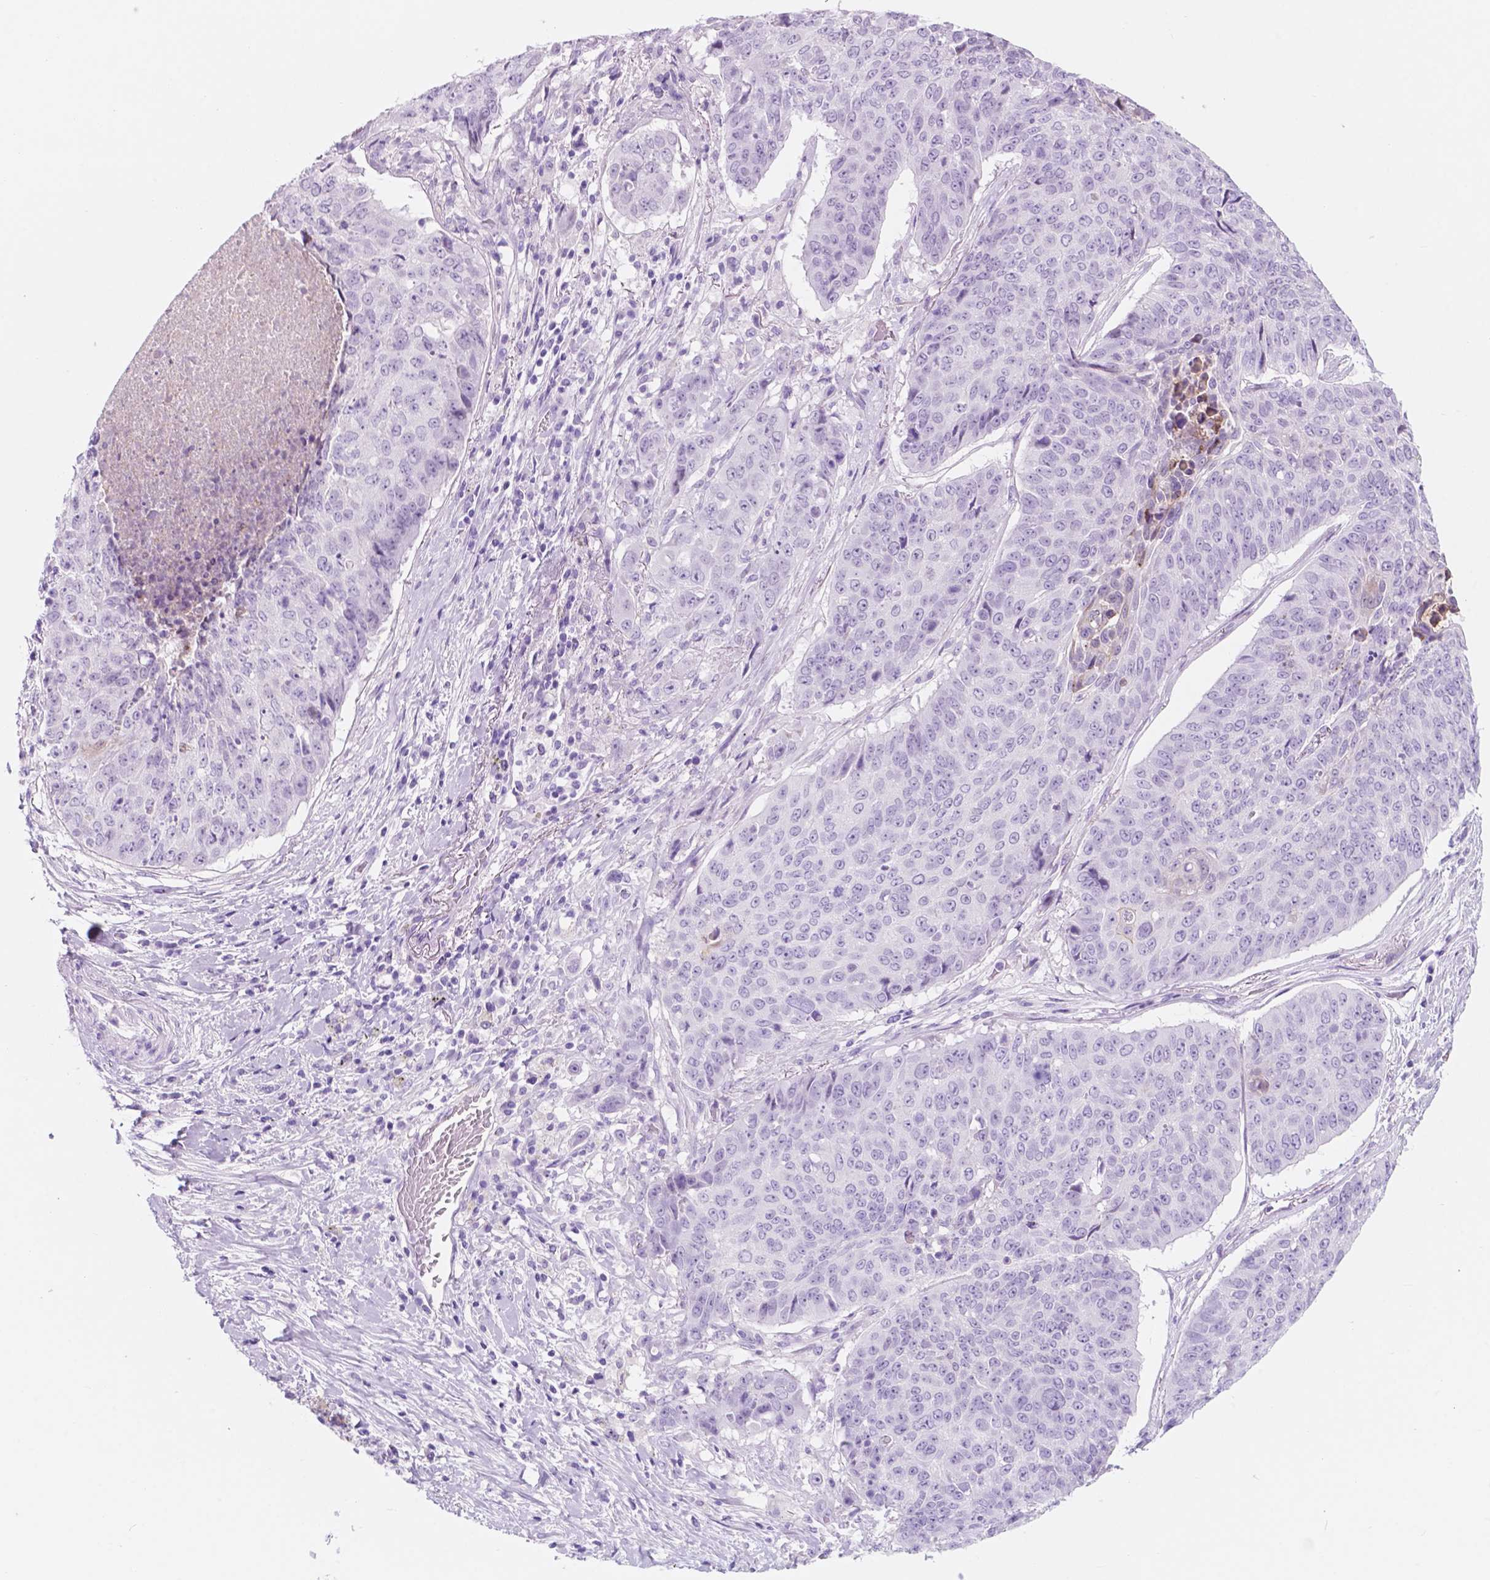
{"staining": {"intensity": "negative", "quantity": "none", "location": "none"}, "tissue": "lung cancer", "cell_type": "Tumor cells", "image_type": "cancer", "snomed": [{"axis": "morphology", "description": "Normal tissue, NOS"}, {"axis": "morphology", "description": "Squamous cell carcinoma, NOS"}, {"axis": "topography", "description": "Bronchus"}, {"axis": "topography", "description": "Lung"}], "caption": "The histopathology image displays no staining of tumor cells in lung cancer. The staining is performed using DAB brown chromogen with nuclei counter-stained in using hematoxylin.", "gene": "CUZD1", "patient": {"sex": "male", "age": 64}}